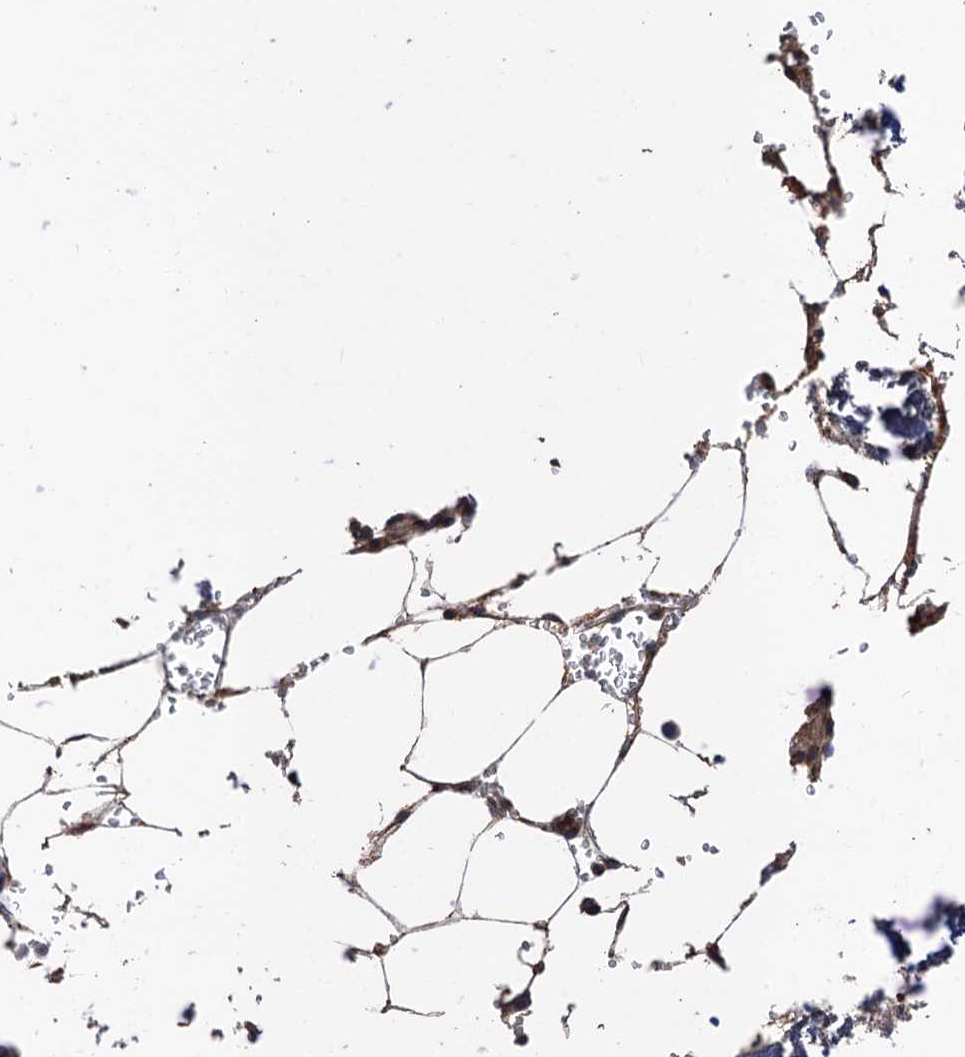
{"staining": {"intensity": "weak", "quantity": "<25%", "location": "cytoplasmic/membranous"}, "tissue": "bone marrow", "cell_type": "Hematopoietic cells", "image_type": "normal", "snomed": [{"axis": "morphology", "description": "Normal tissue, NOS"}, {"axis": "topography", "description": "Bone marrow"}], "caption": "DAB (3,3'-diaminobenzidine) immunohistochemical staining of unremarkable bone marrow reveals no significant expression in hematopoietic cells. (Immunohistochemistry, brightfield microscopy, high magnification).", "gene": "FBXW8", "patient": {"sex": "male", "age": 70}}